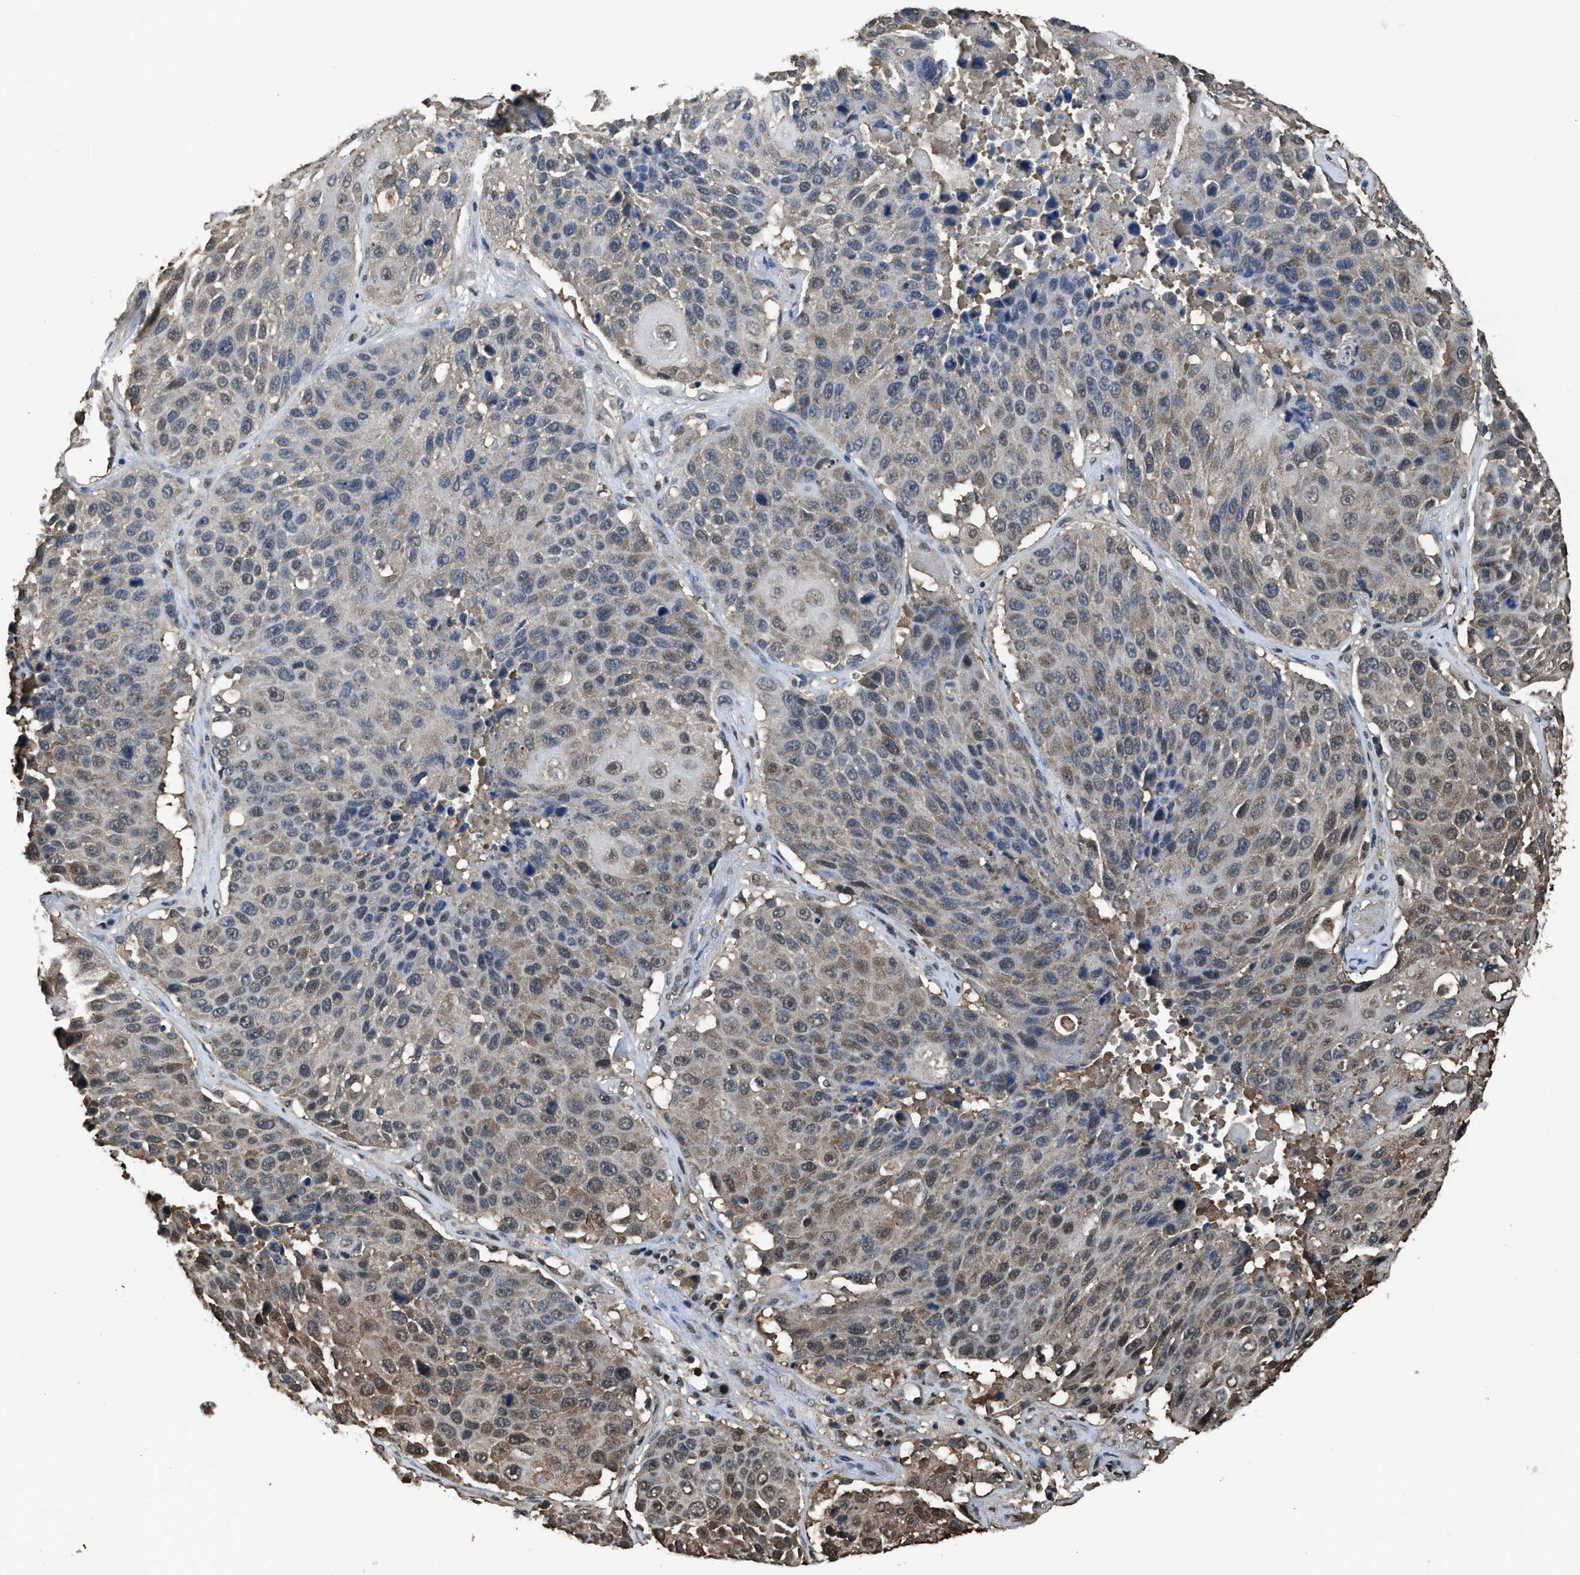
{"staining": {"intensity": "weak", "quantity": "25%-75%", "location": "nuclear"}, "tissue": "lung cancer", "cell_type": "Tumor cells", "image_type": "cancer", "snomed": [{"axis": "morphology", "description": "Squamous cell carcinoma, NOS"}, {"axis": "topography", "description": "Lung"}], "caption": "The immunohistochemical stain shows weak nuclear expression in tumor cells of lung squamous cell carcinoma tissue.", "gene": "FNTA", "patient": {"sex": "male", "age": 61}}